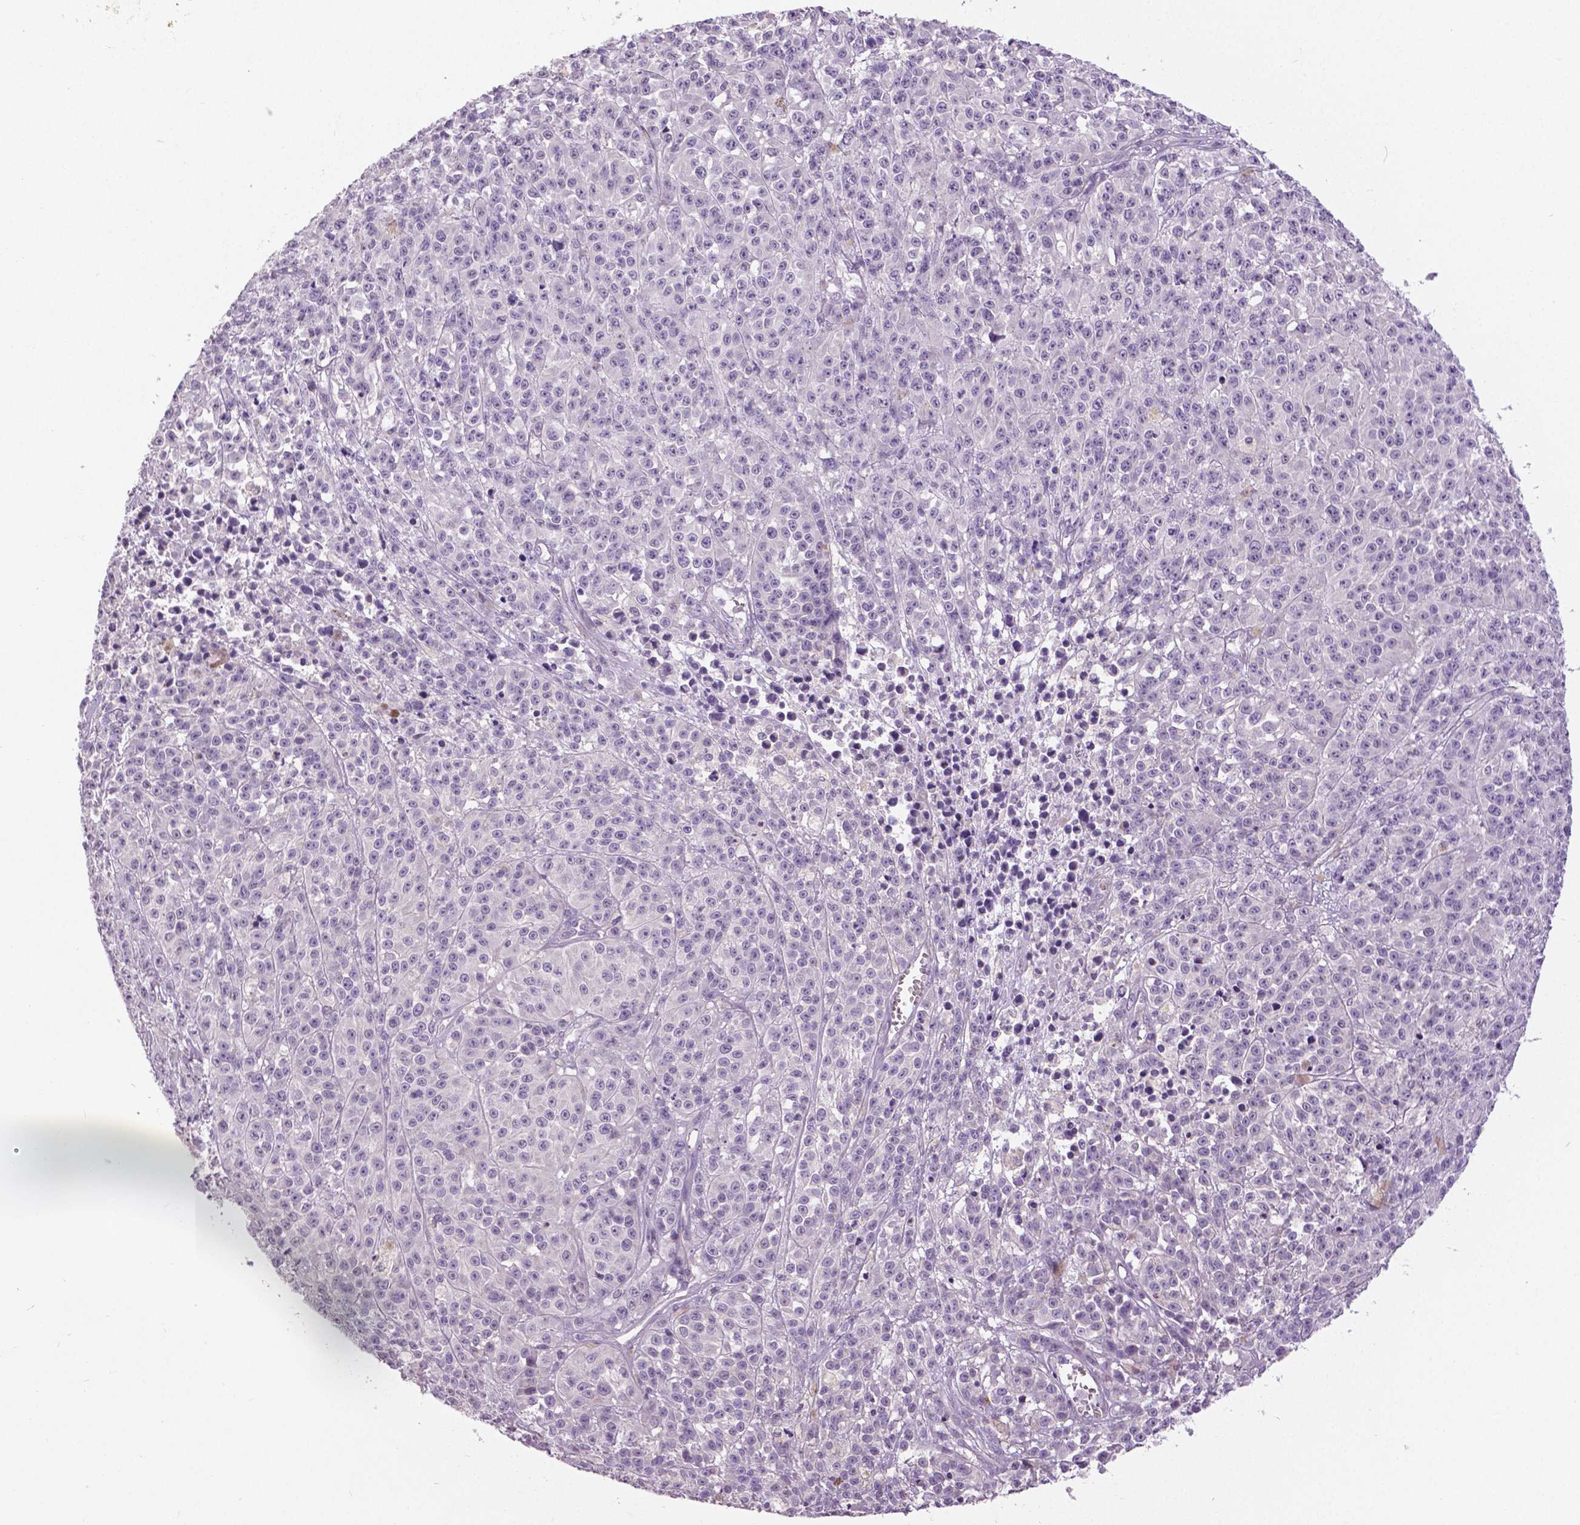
{"staining": {"intensity": "negative", "quantity": "none", "location": "none"}, "tissue": "melanoma", "cell_type": "Tumor cells", "image_type": "cancer", "snomed": [{"axis": "morphology", "description": "Malignant melanoma, NOS"}, {"axis": "topography", "description": "Skin"}], "caption": "IHC of malignant melanoma reveals no staining in tumor cells. (DAB (3,3'-diaminobenzidine) immunohistochemistry (IHC) with hematoxylin counter stain).", "gene": "GRIN2A", "patient": {"sex": "female", "age": 58}}